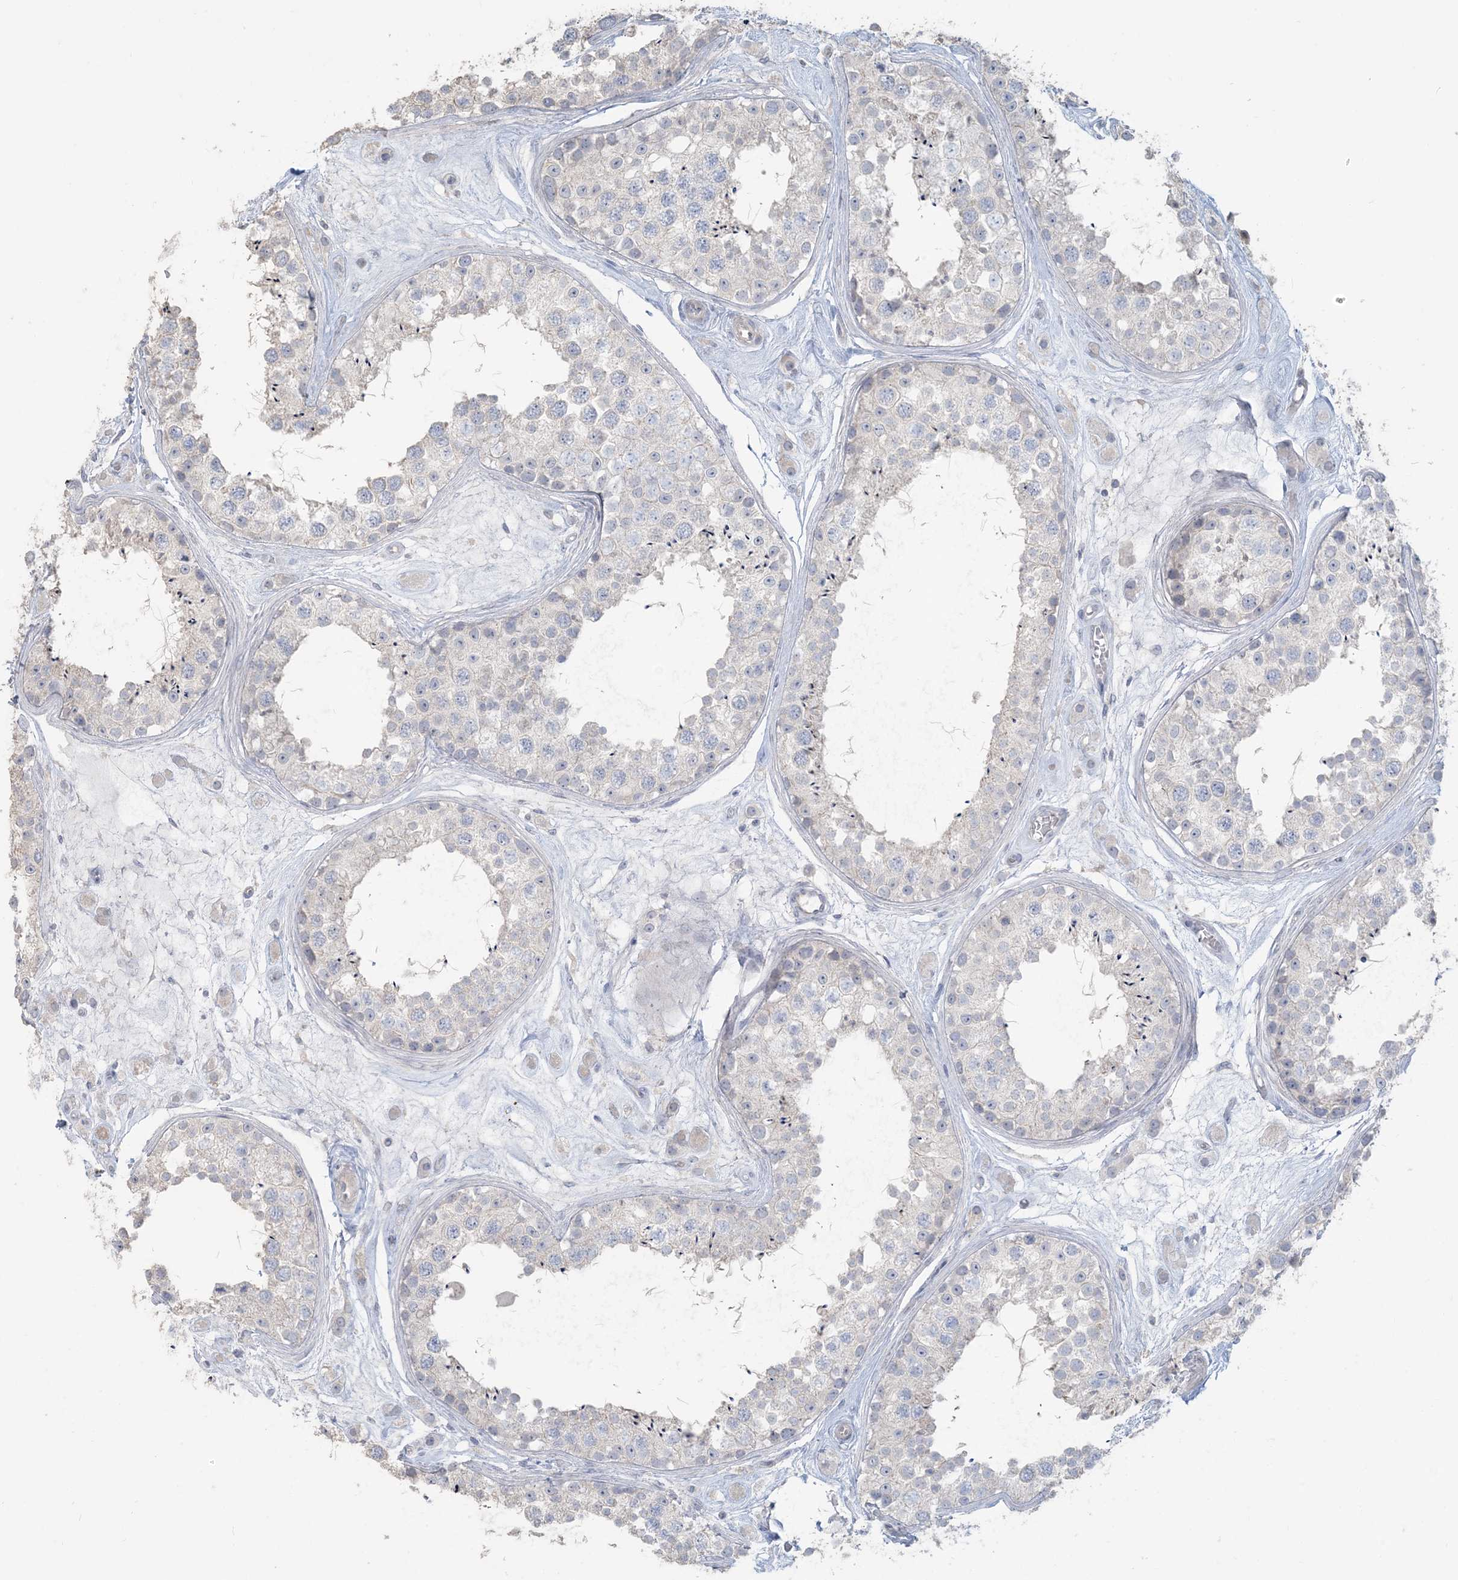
{"staining": {"intensity": "negative", "quantity": "none", "location": "none"}, "tissue": "testis", "cell_type": "Cells in seminiferous ducts", "image_type": "normal", "snomed": [{"axis": "morphology", "description": "Normal tissue, NOS"}, {"axis": "topography", "description": "Testis"}], "caption": "An immunohistochemistry micrograph of unremarkable testis is shown. There is no staining in cells in seminiferous ducts of testis. (Immunohistochemistry, brightfield microscopy, high magnification).", "gene": "NPHS2", "patient": {"sex": "male", "age": 25}}